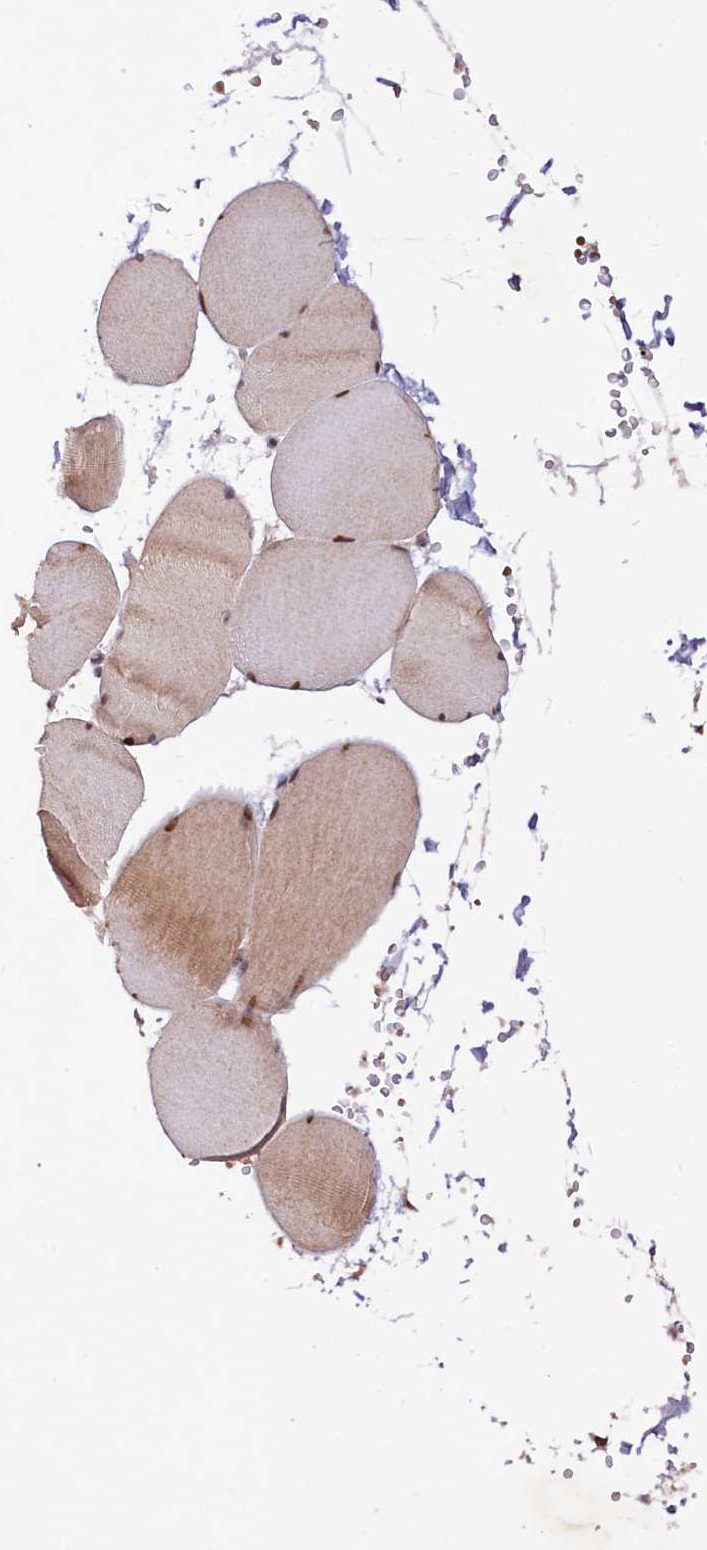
{"staining": {"intensity": "moderate", "quantity": "25%-75%", "location": "cytoplasmic/membranous,nuclear"}, "tissue": "skeletal muscle", "cell_type": "Myocytes", "image_type": "normal", "snomed": [{"axis": "morphology", "description": "Normal tissue, NOS"}, {"axis": "topography", "description": "Skeletal muscle"}, {"axis": "topography", "description": "Head-Neck"}], "caption": "Immunohistochemical staining of unremarkable skeletal muscle shows medium levels of moderate cytoplasmic/membranous,nuclear staining in approximately 25%-75% of myocytes. The staining was performed using DAB (3,3'-diaminobenzidine) to visualize the protein expression in brown, while the nuclei were stained in blue with hematoxylin (Magnification: 20x).", "gene": "N4BP2L1", "patient": {"sex": "male", "age": 66}}